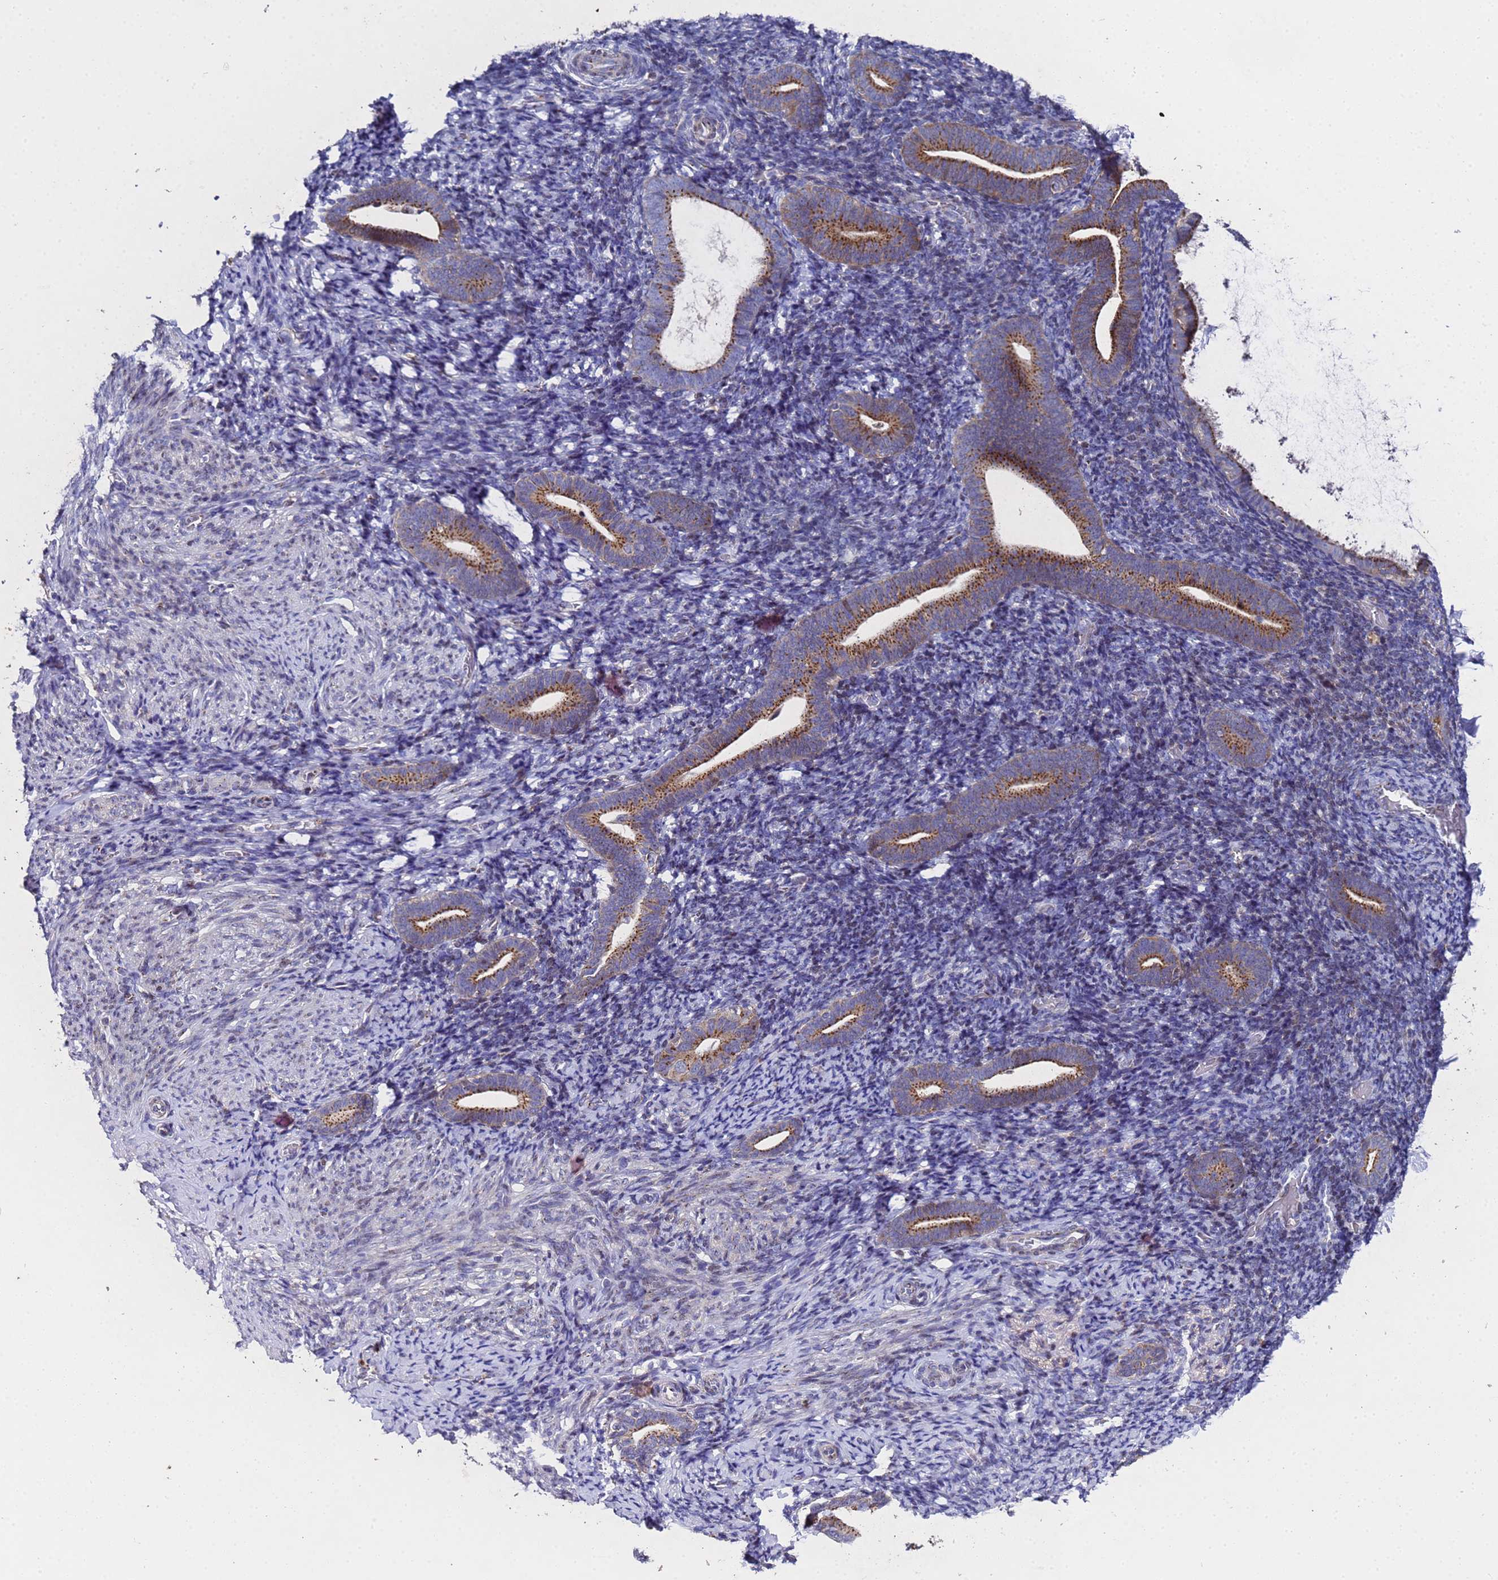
{"staining": {"intensity": "negative", "quantity": "none", "location": "none"}, "tissue": "endometrium", "cell_type": "Cells in endometrial stroma", "image_type": "normal", "snomed": [{"axis": "morphology", "description": "Normal tissue, NOS"}, {"axis": "topography", "description": "Endometrium"}], "caption": "Immunohistochemistry micrograph of unremarkable human endometrium stained for a protein (brown), which demonstrates no staining in cells in endometrial stroma.", "gene": "NSUN6", "patient": {"sex": "female", "age": 51}}